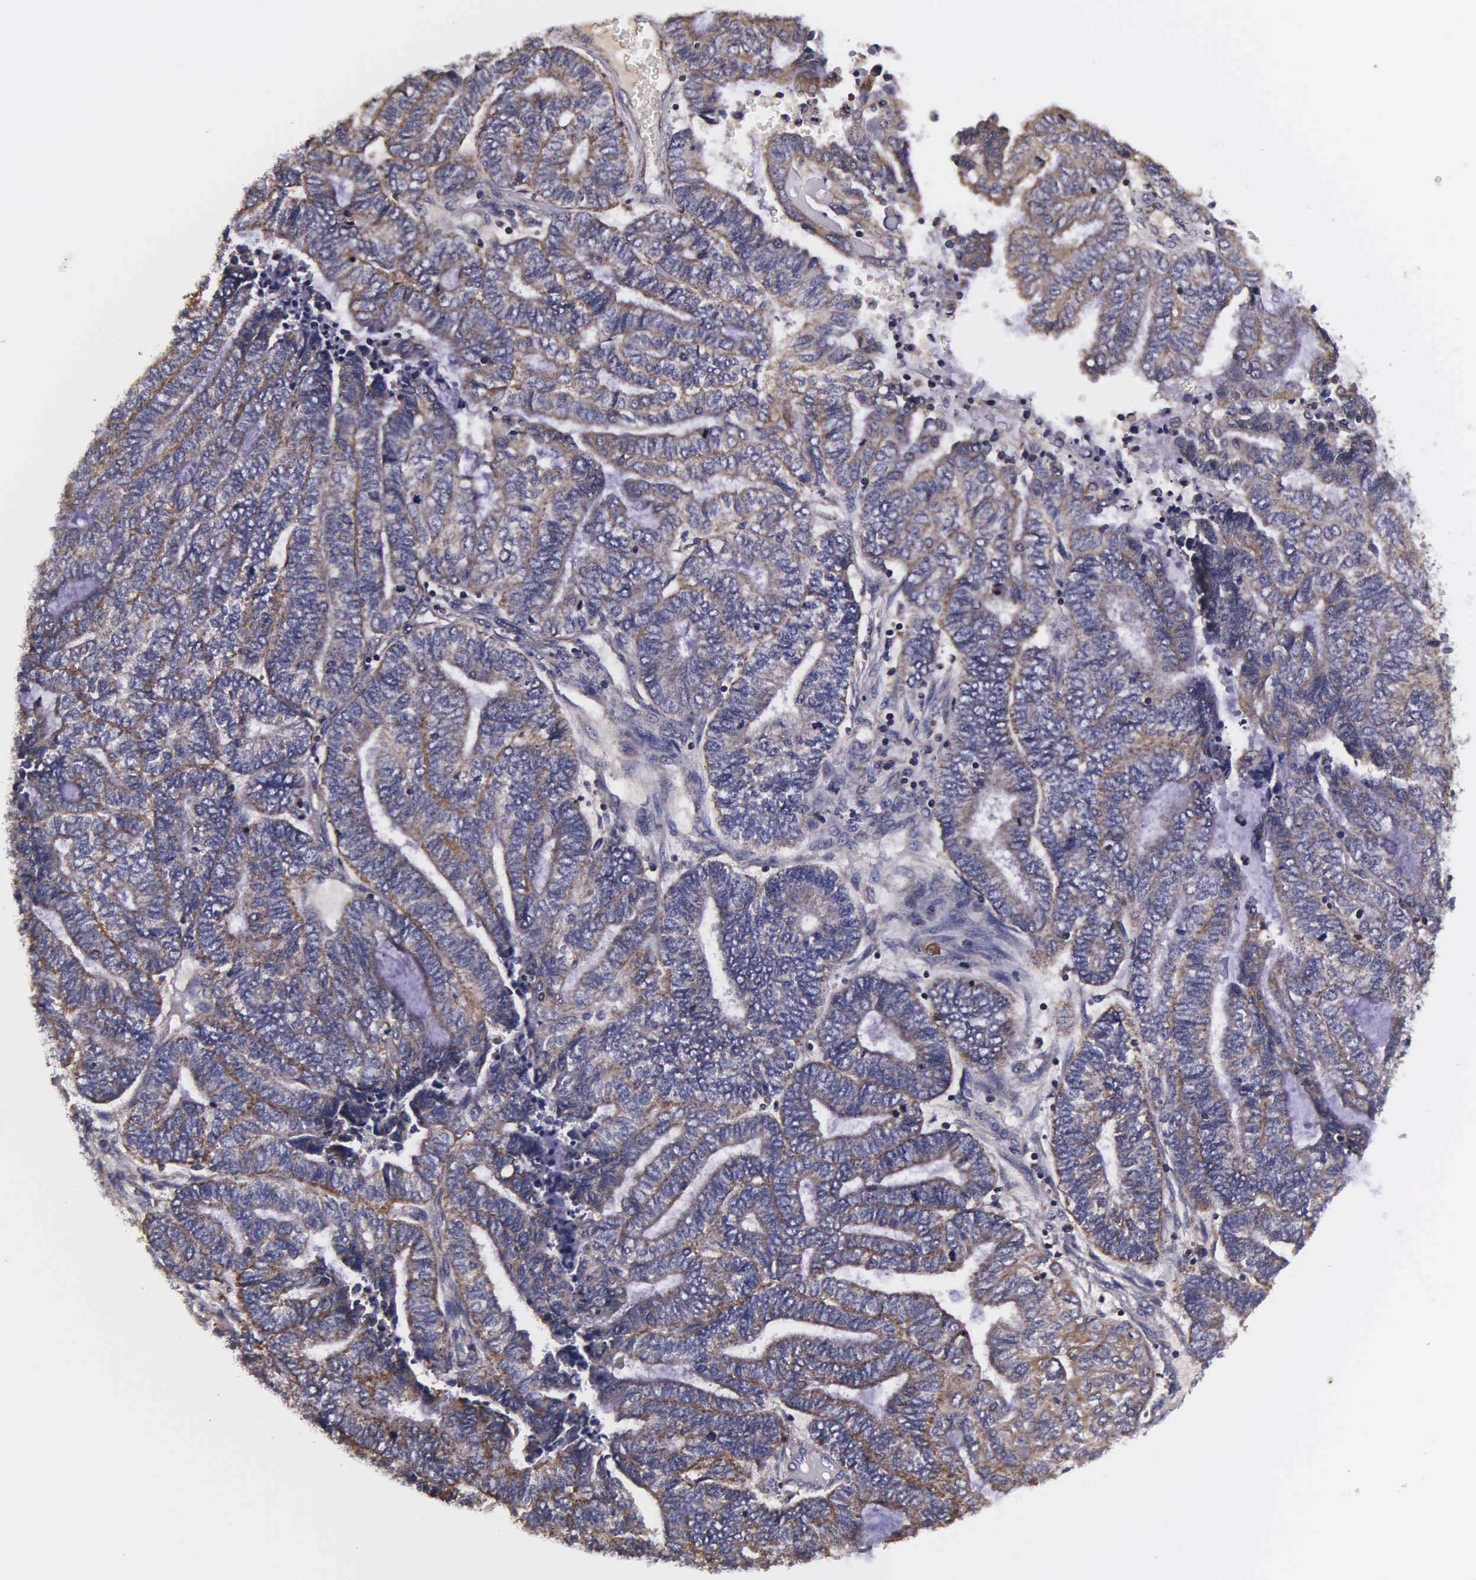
{"staining": {"intensity": "weak", "quantity": ">75%", "location": "cytoplasmic/membranous"}, "tissue": "endometrial cancer", "cell_type": "Tumor cells", "image_type": "cancer", "snomed": [{"axis": "morphology", "description": "Adenocarcinoma, NOS"}, {"axis": "topography", "description": "Uterus"}, {"axis": "topography", "description": "Endometrium"}], "caption": "Immunohistochemical staining of human endometrial cancer shows low levels of weak cytoplasmic/membranous expression in approximately >75% of tumor cells.", "gene": "PSMA3", "patient": {"sex": "female", "age": 70}}